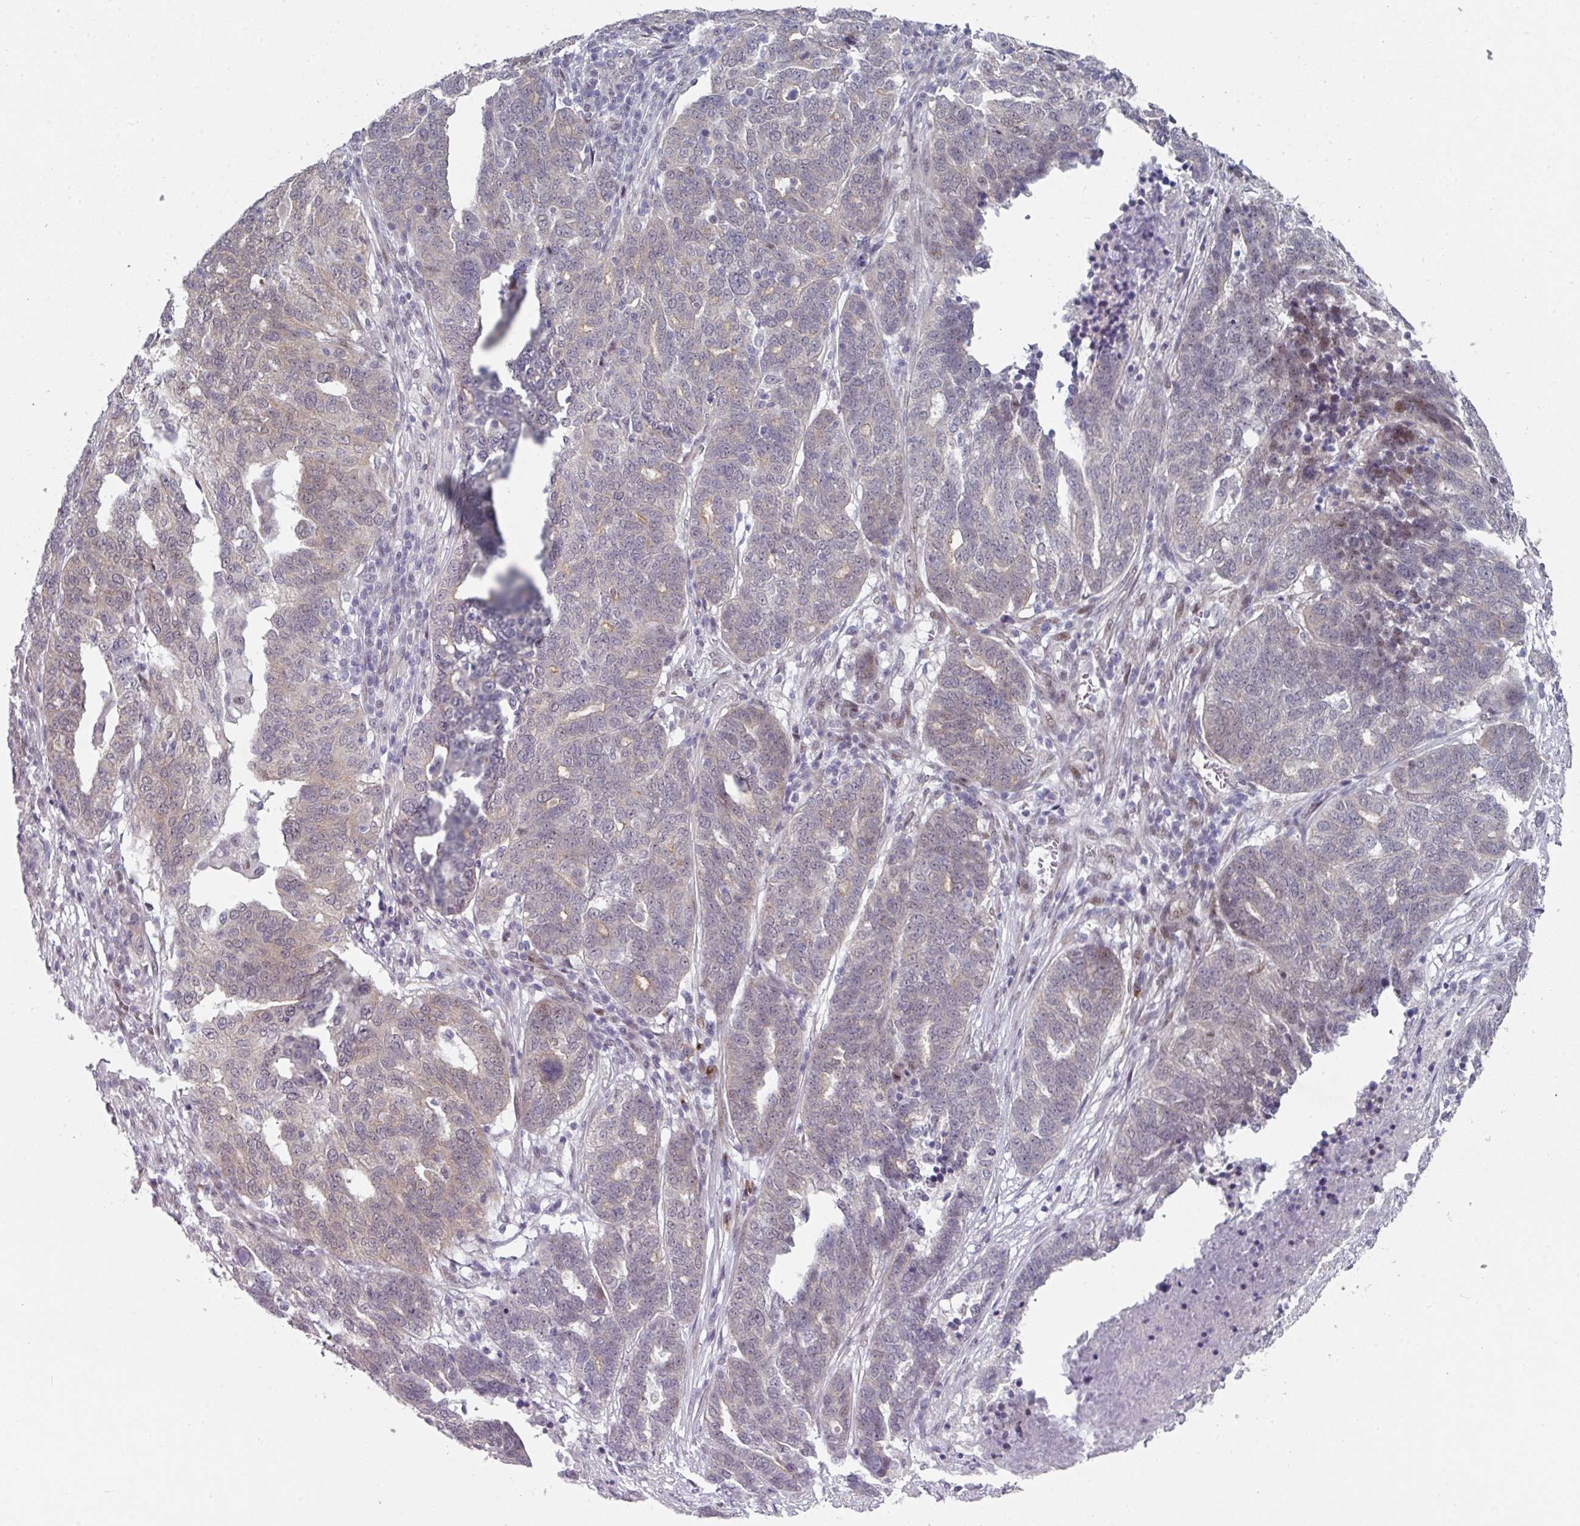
{"staining": {"intensity": "weak", "quantity": "<25%", "location": "cytoplasmic/membranous"}, "tissue": "ovarian cancer", "cell_type": "Tumor cells", "image_type": "cancer", "snomed": [{"axis": "morphology", "description": "Cystadenocarcinoma, serous, NOS"}, {"axis": "topography", "description": "Ovary"}], "caption": "Immunohistochemistry of human ovarian cancer exhibits no positivity in tumor cells.", "gene": "TMCC1", "patient": {"sex": "female", "age": 59}}